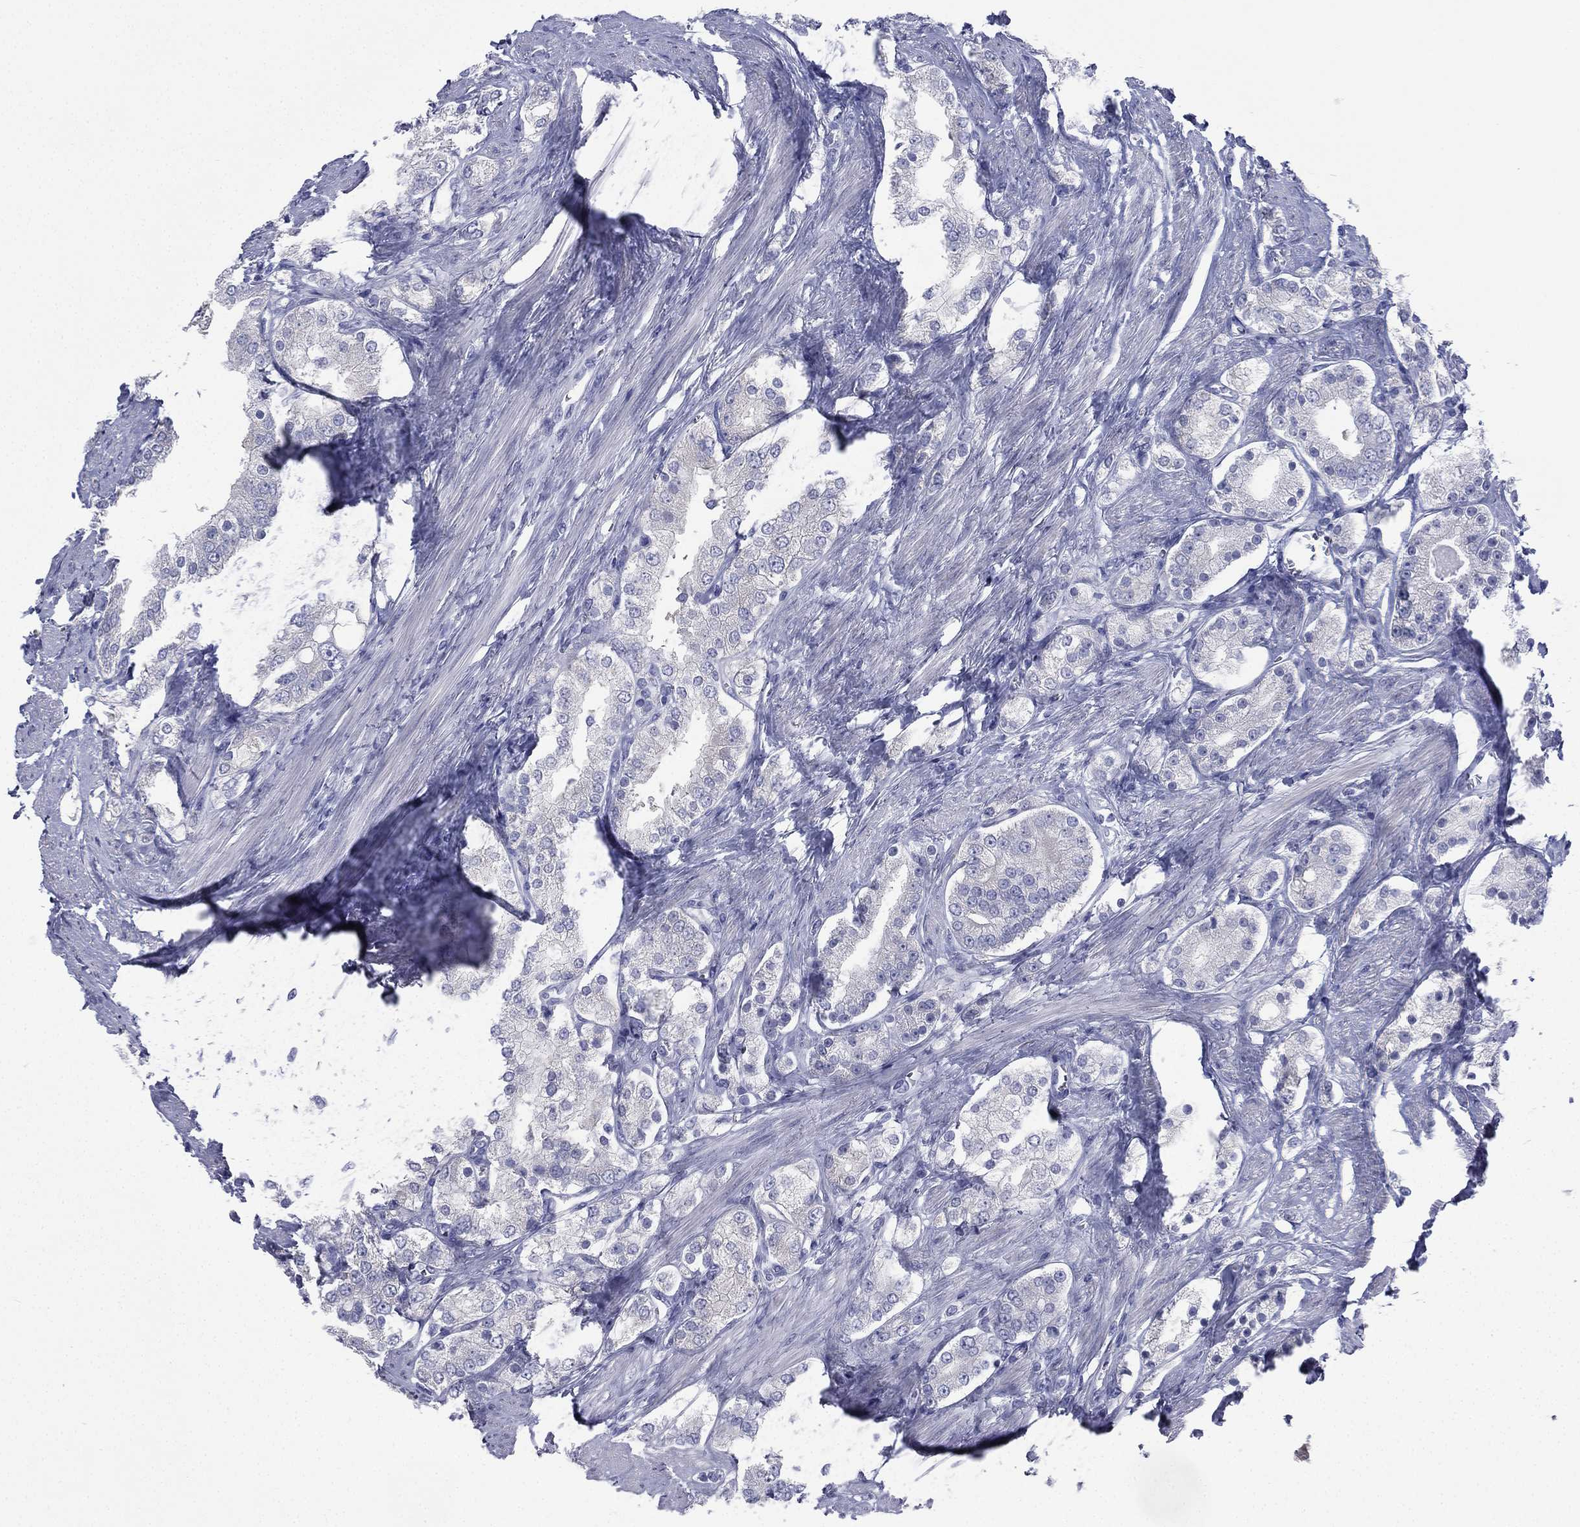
{"staining": {"intensity": "negative", "quantity": "none", "location": "none"}, "tissue": "prostate cancer", "cell_type": "Tumor cells", "image_type": "cancer", "snomed": [{"axis": "morphology", "description": "Adenocarcinoma, NOS"}, {"axis": "topography", "description": "Prostate and seminal vesicle, NOS"}, {"axis": "topography", "description": "Prostate"}], "caption": "Tumor cells show no significant staining in adenocarcinoma (prostate).", "gene": "FCER2", "patient": {"sex": "male", "age": 67}}